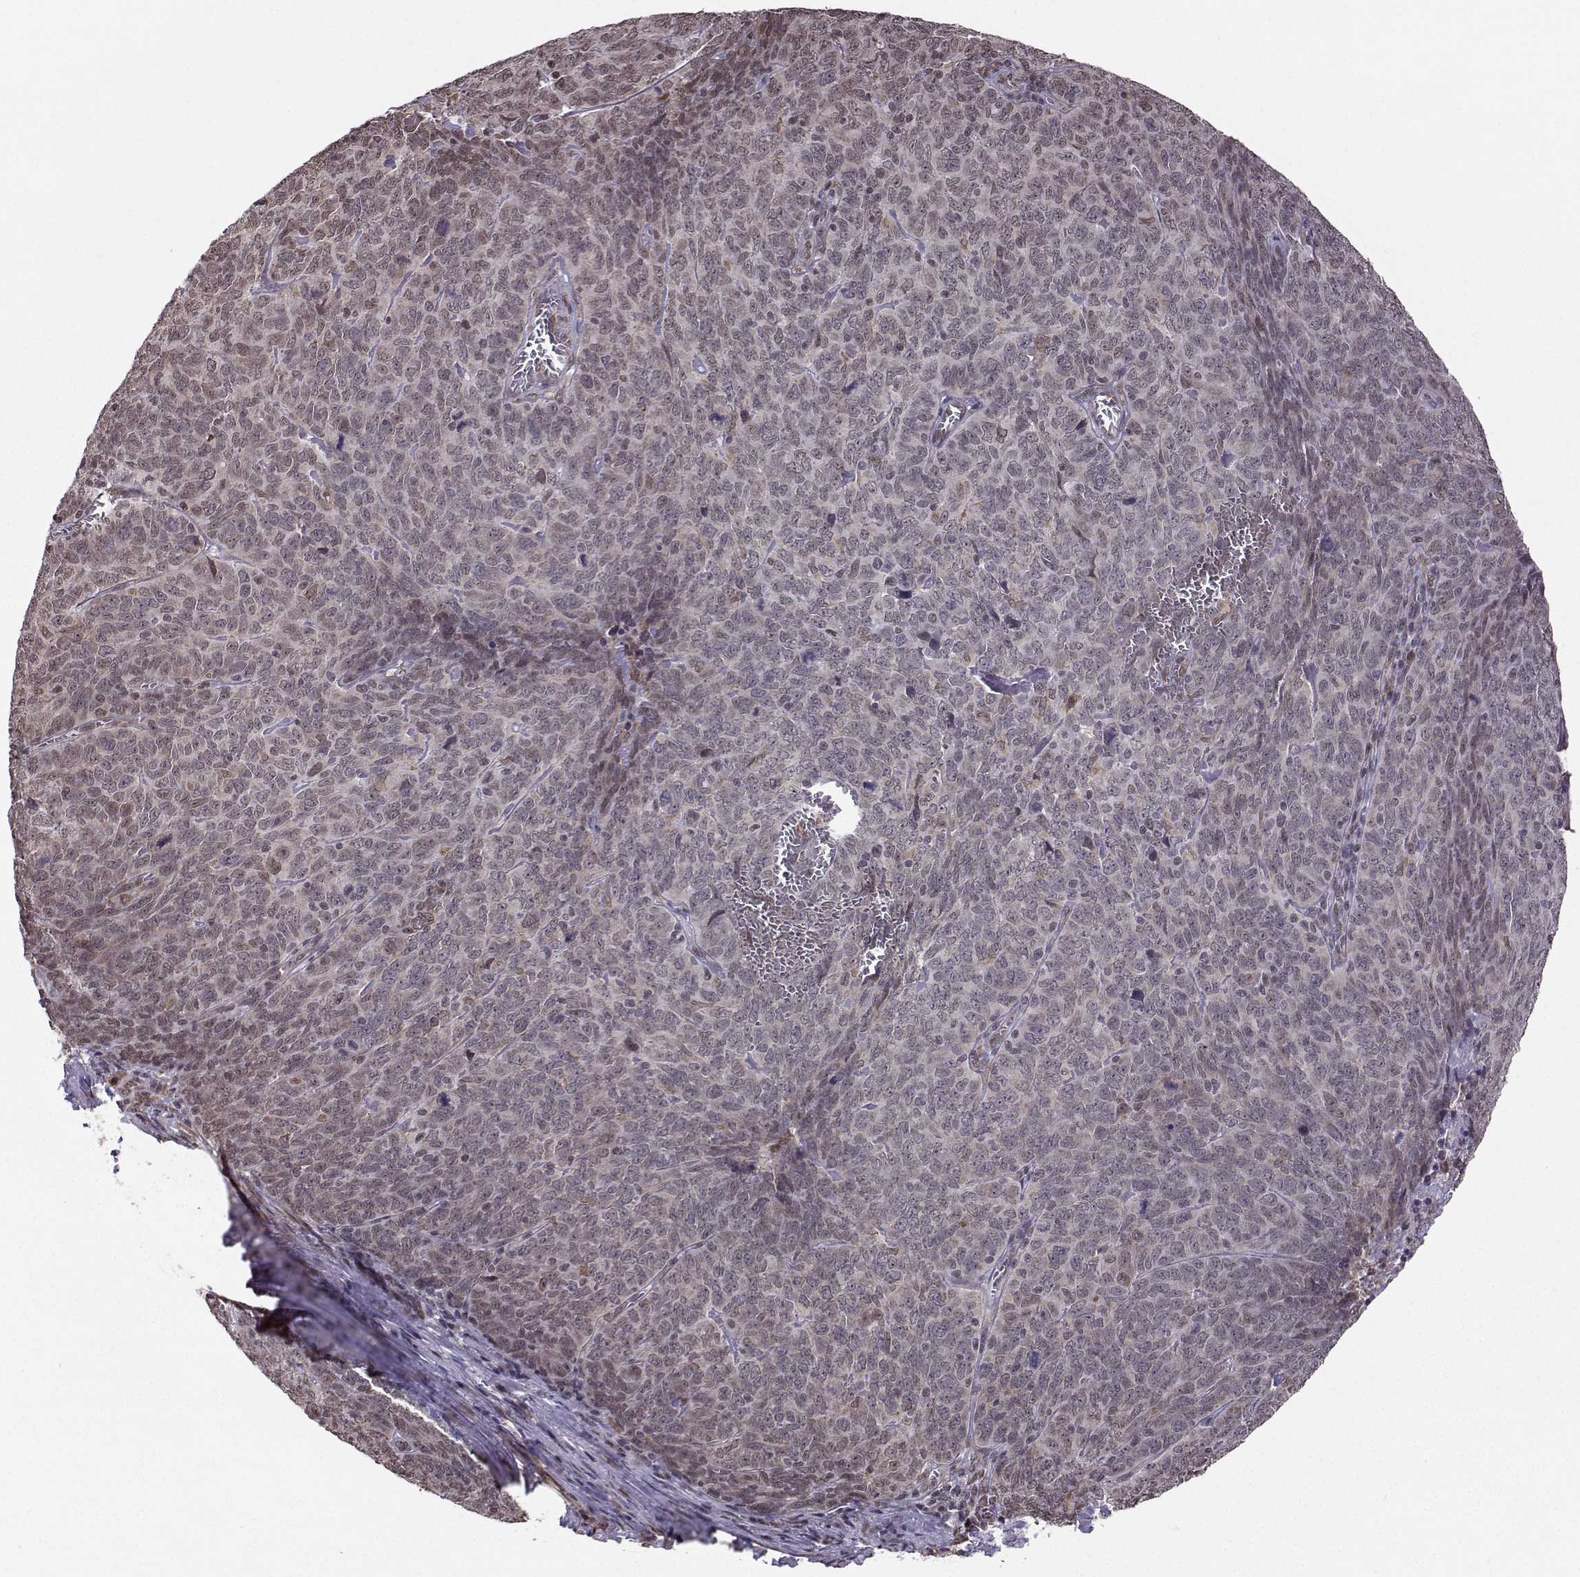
{"staining": {"intensity": "negative", "quantity": "none", "location": "none"}, "tissue": "skin cancer", "cell_type": "Tumor cells", "image_type": "cancer", "snomed": [{"axis": "morphology", "description": "Squamous cell carcinoma, NOS"}, {"axis": "topography", "description": "Skin"}, {"axis": "topography", "description": "Anal"}], "caption": "A photomicrograph of skin cancer stained for a protein reveals no brown staining in tumor cells.", "gene": "EZH1", "patient": {"sex": "female", "age": 51}}